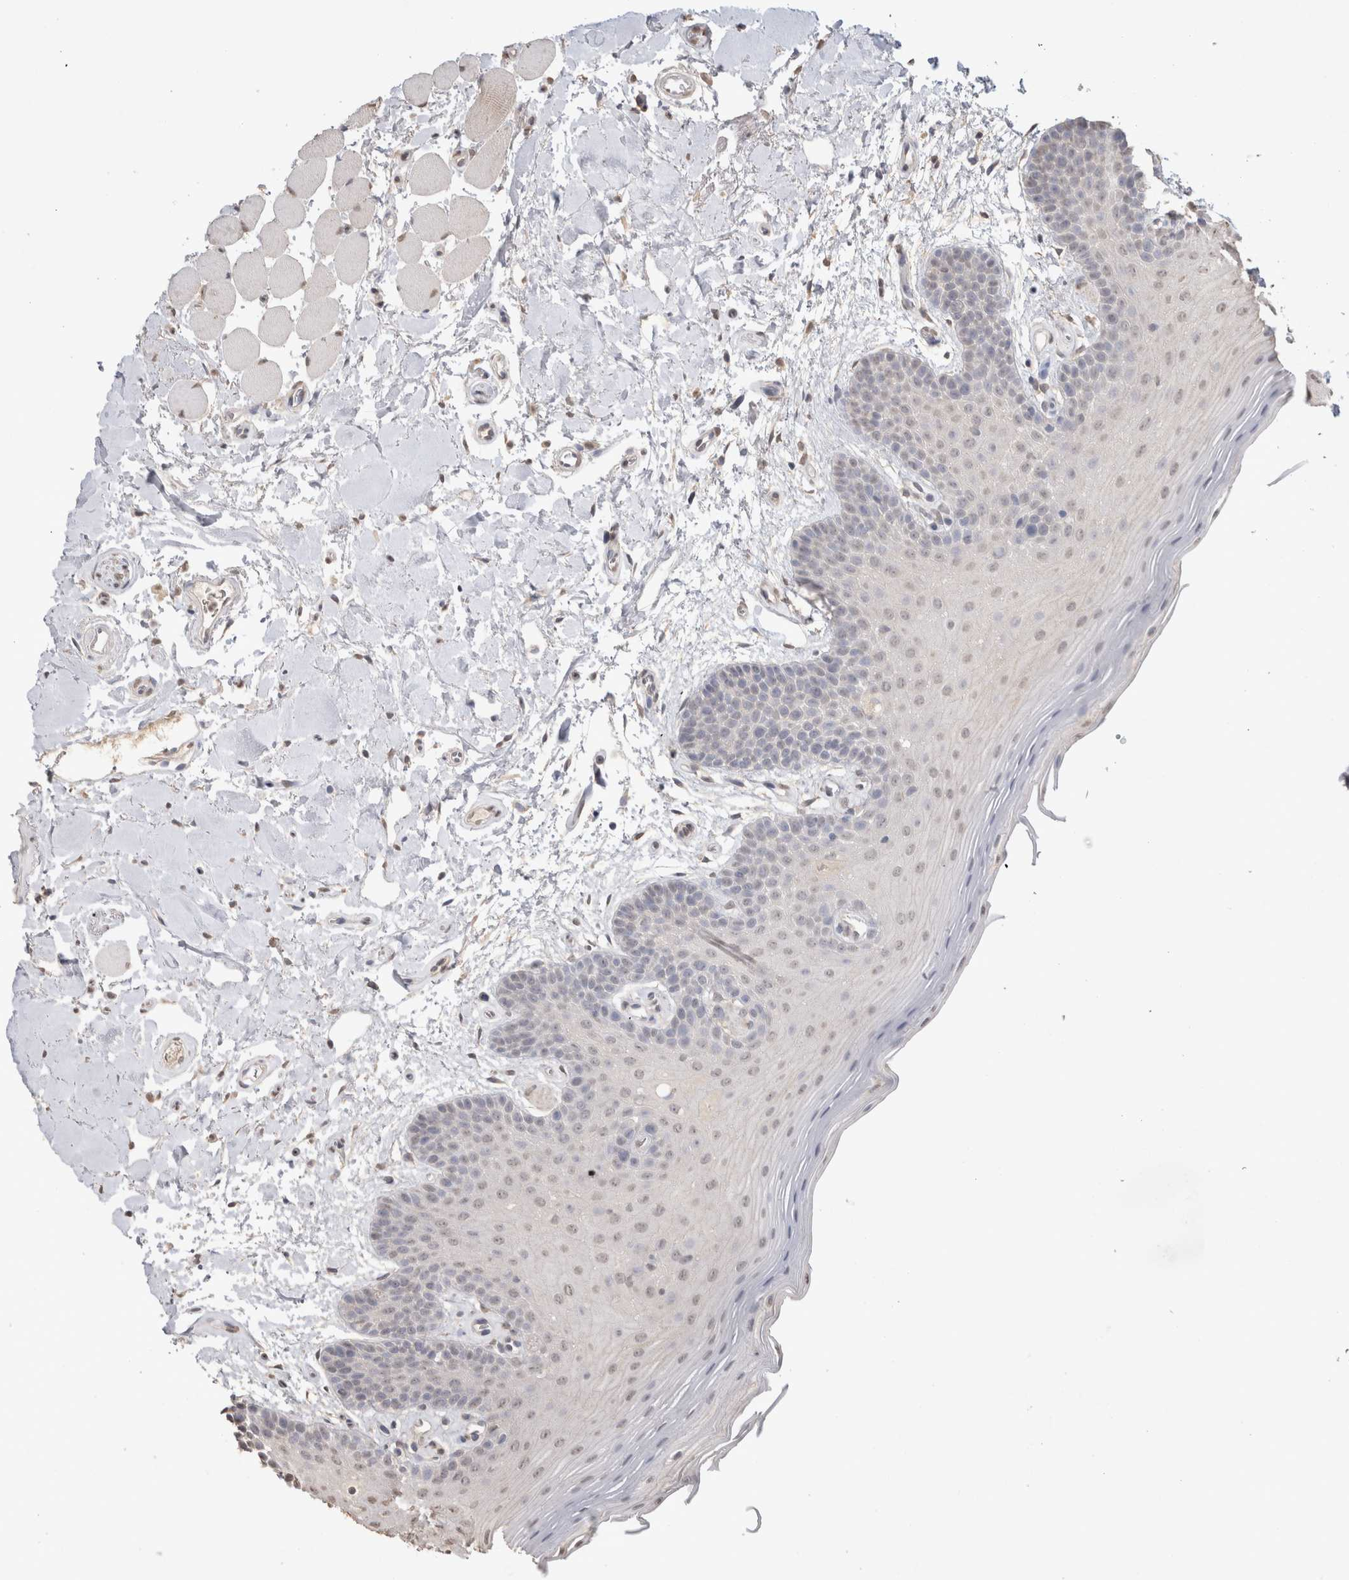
{"staining": {"intensity": "weak", "quantity": "<25%", "location": "nuclear"}, "tissue": "oral mucosa", "cell_type": "Squamous epithelial cells", "image_type": "normal", "snomed": [{"axis": "morphology", "description": "Normal tissue, NOS"}, {"axis": "topography", "description": "Oral tissue"}], "caption": "This is a image of immunohistochemistry (IHC) staining of benign oral mucosa, which shows no expression in squamous epithelial cells.", "gene": "NAALADL2", "patient": {"sex": "male", "age": 62}}